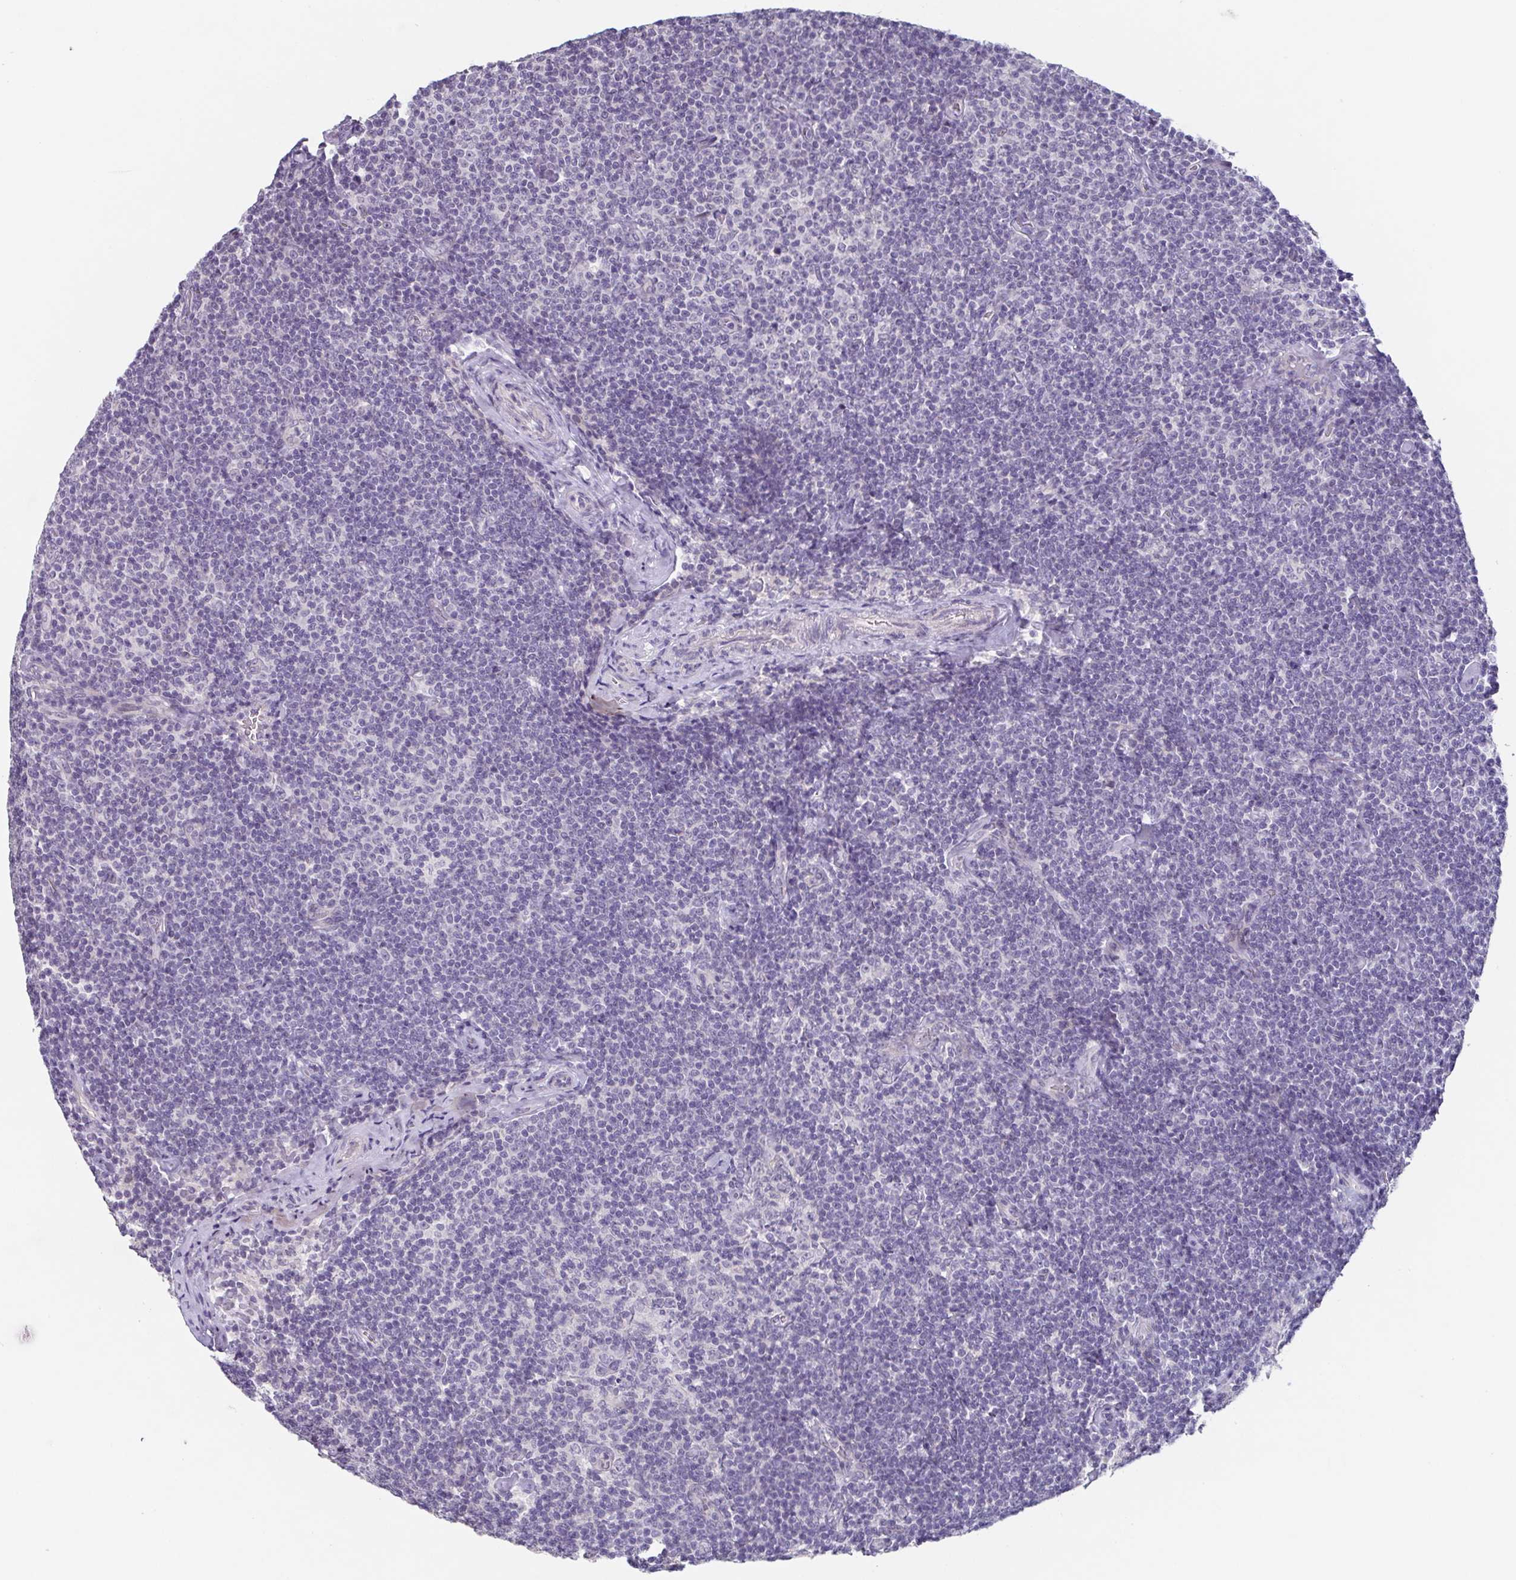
{"staining": {"intensity": "negative", "quantity": "none", "location": "none"}, "tissue": "lymphoma", "cell_type": "Tumor cells", "image_type": "cancer", "snomed": [{"axis": "morphology", "description": "Malignant lymphoma, non-Hodgkin's type, Low grade"}, {"axis": "topography", "description": "Lymph node"}], "caption": "Immunohistochemistry (IHC) of lymphoma reveals no expression in tumor cells. (IHC, brightfield microscopy, high magnification).", "gene": "GHRL", "patient": {"sex": "male", "age": 81}}